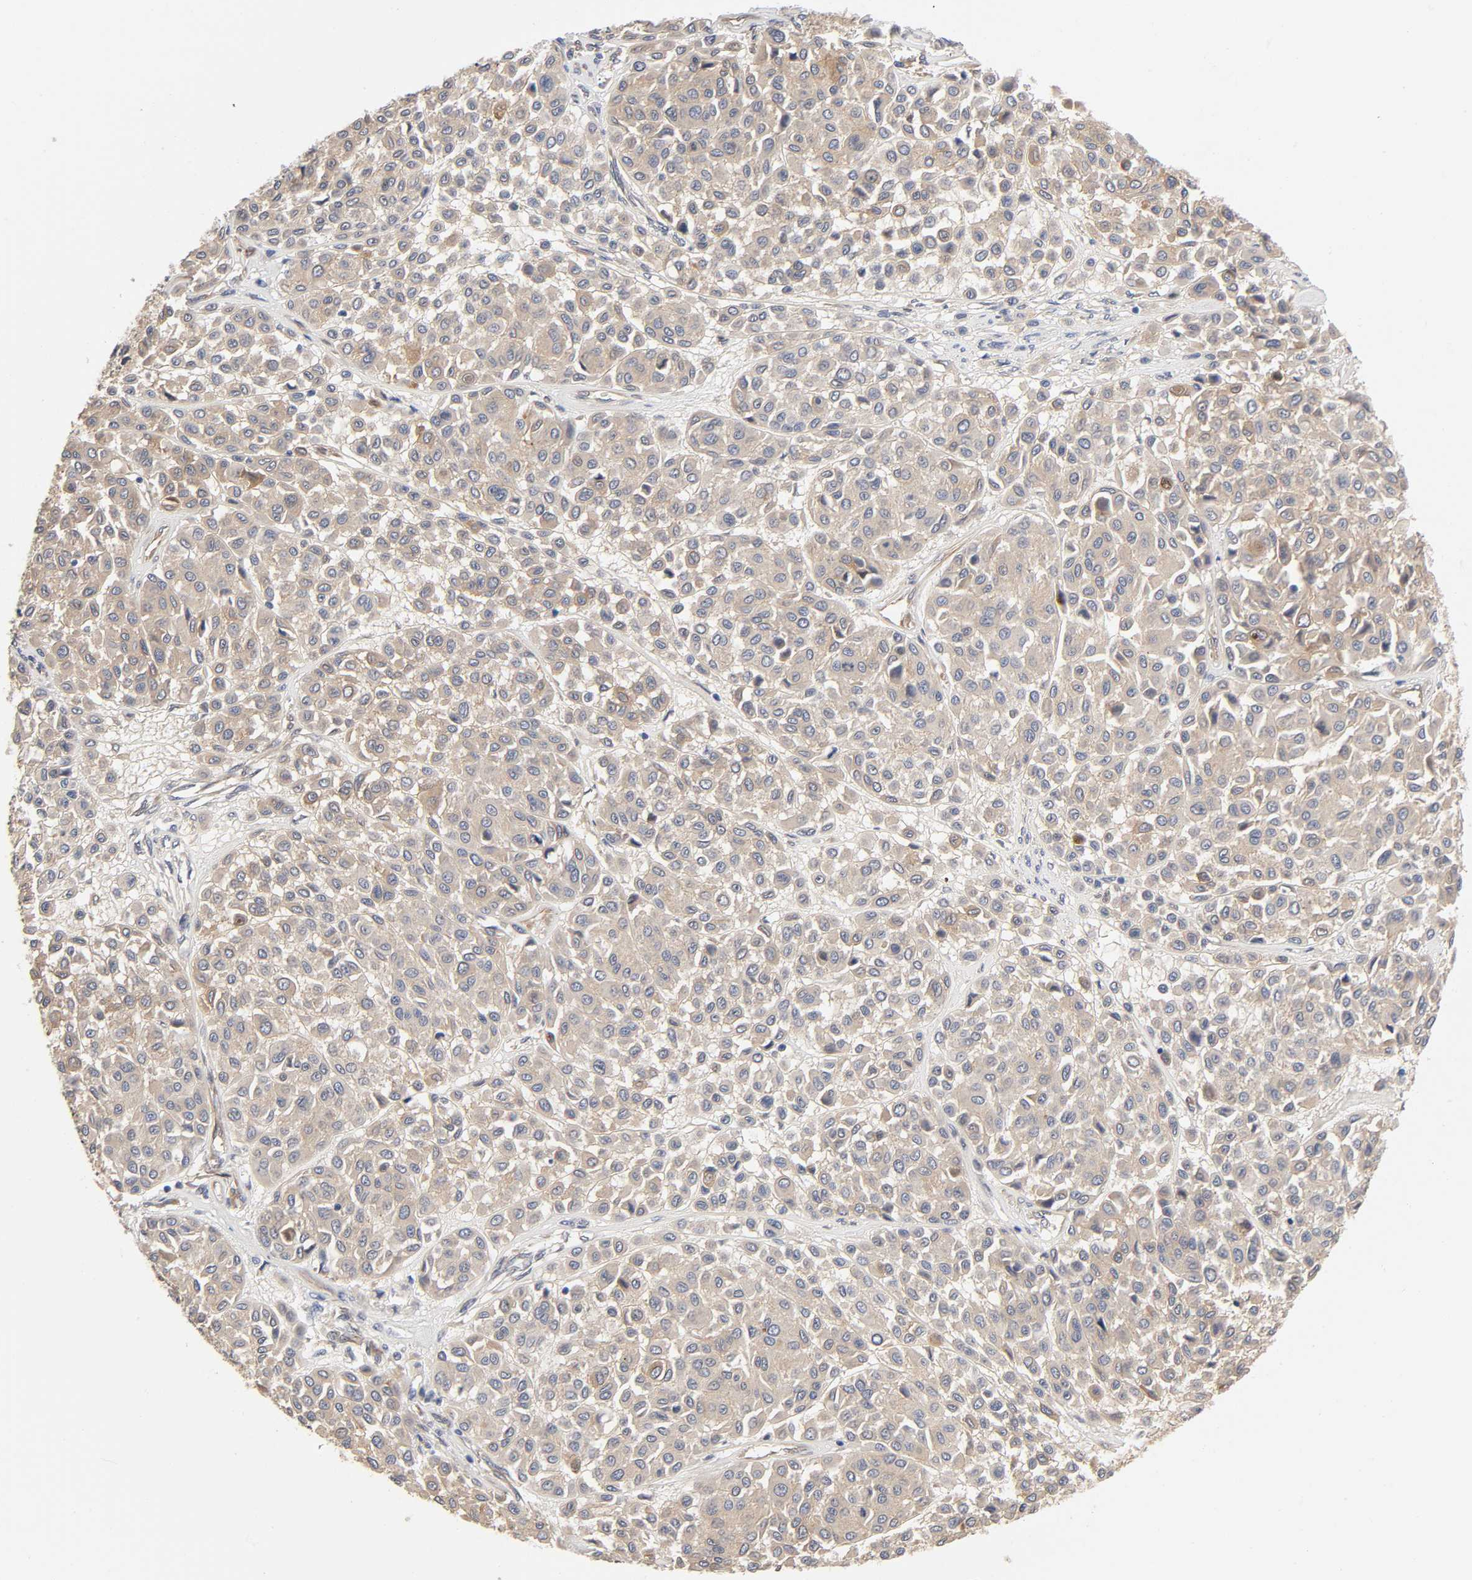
{"staining": {"intensity": "negative", "quantity": "none", "location": "none"}, "tissue": "melanoma", "cell_type": "Tumor cells", "image_type": "cancer", "snomed": [{"axis": "morphology", "description": "Malignant melanoma, Metastatic site"}, {"axis": "topography", "description": "Soft tissue"}], "caption": "Immunohistochemistry (IHC) histopathology image of melanoma stained for a protein (brown), which reveals no staining in tumor cells.", "gene": "RAB13", "patient": {"sex": "male", "age": 41}}